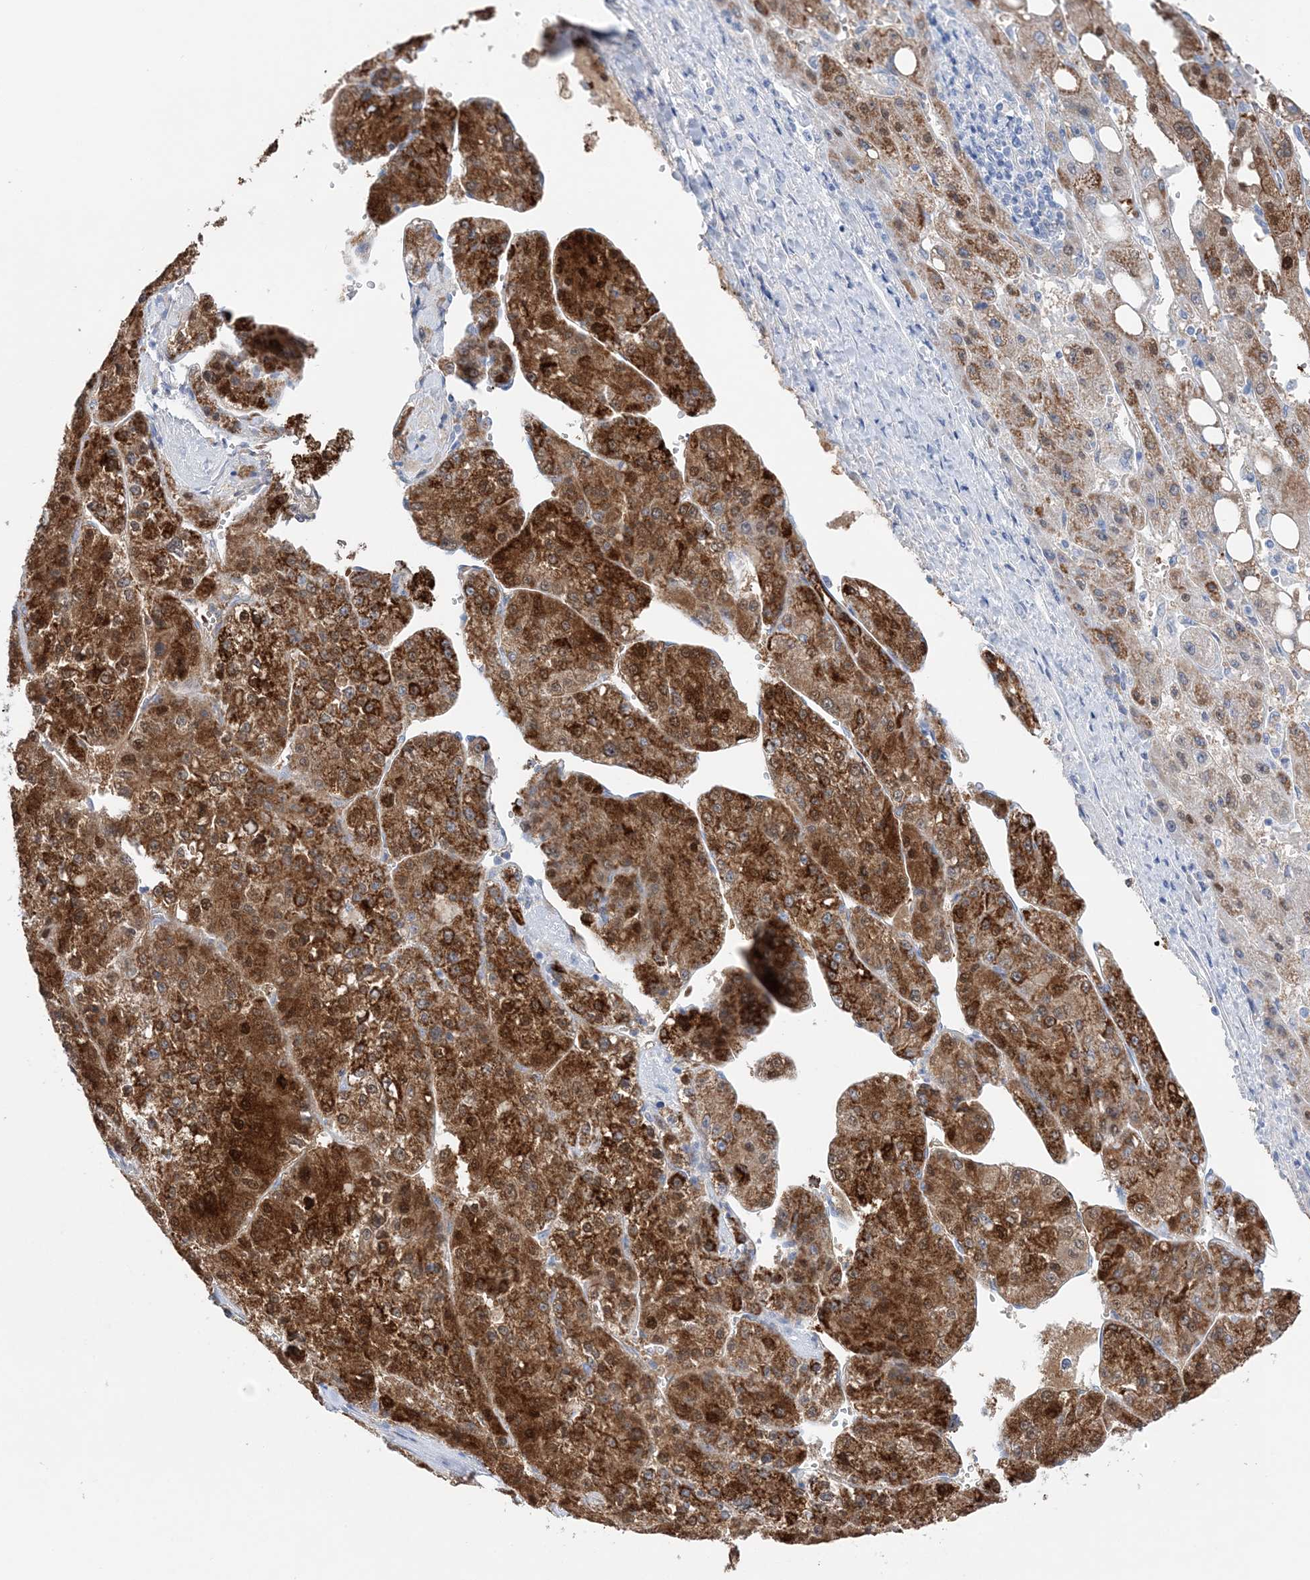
{"staining": {"intensity": "strong", "quantity": ">75%", "location": "cytoplasmic/membranous"}, "tissue": "liver cancer", "cell_type": "Tumor cells", "image_type": "cancer", "snomed": [{"axis": "morphology", "description": "Carcinoma, Hepatocellular, NOS"}, {"axis": "topography", "description": "Liver"}], "caption": "Immunohistochemistry of liver cancer (hepatocellular carcinoma) reveals high levels of strong cytoplasmic/membranous positivity in approximately >75% of tumor cells.", "gene": "HMGCS1", "patient": {"sex": "female", "age": 73}}